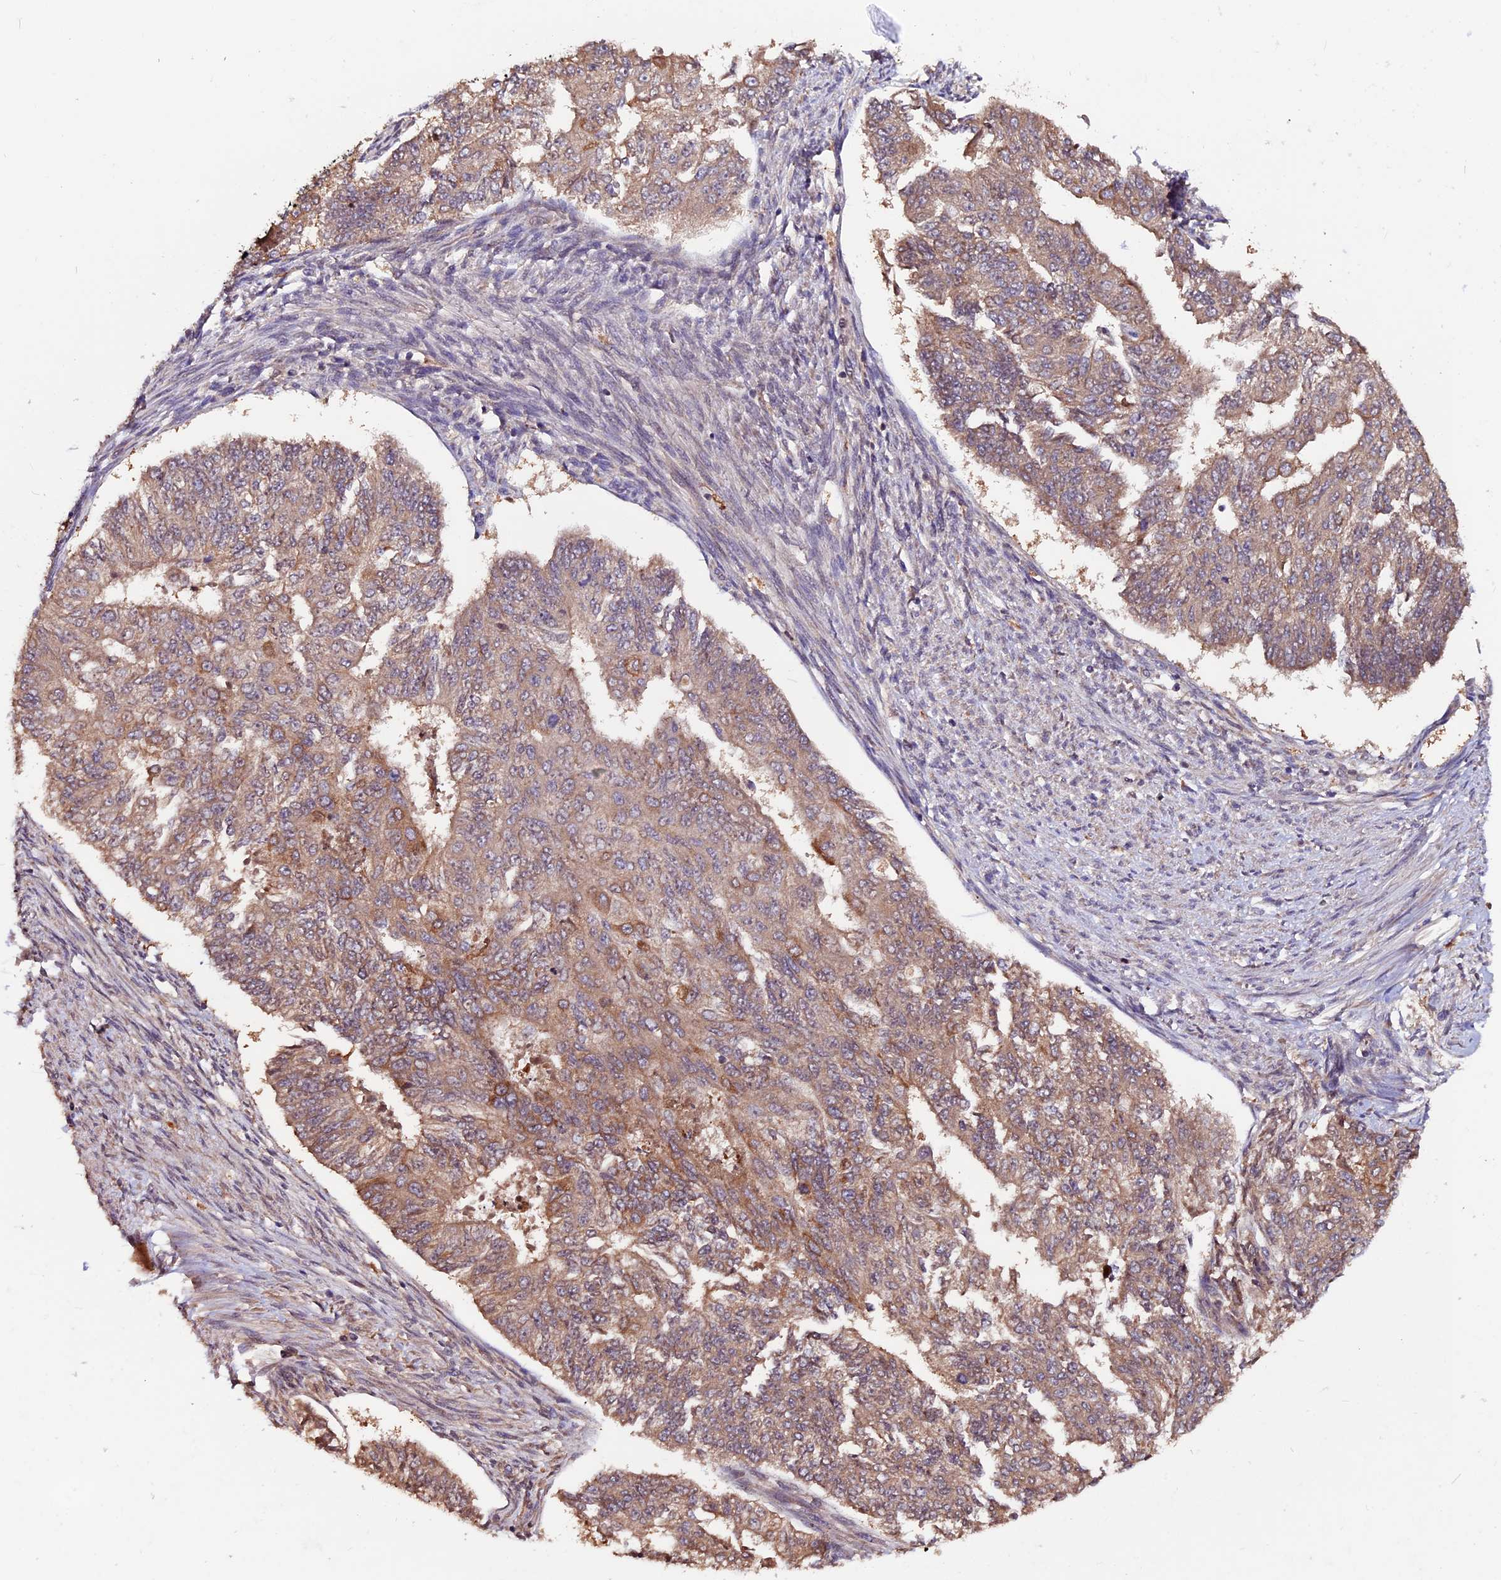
{"staining": {"intensity": "weak", "quantity": ">75%", "location": "cytoplasmic/membranous"}, "tissue": "endometrial cancer", "cell_type": "Tumor cells", "image_type": "cancer", "snomed": [{"axis": "morphology", "description": "Adenocarcinoma, NOS"}, {"axis": "topography", "description": "Endometrium"}], "caption": "This is an image of immunohistochemistry (IHC) staining of endometrial cancer, which shows weak staining in the cytoplasmic/membranous of tumor cells.", "gene": "ZNF598", "patient": {"sex": "female", "age": 32}}